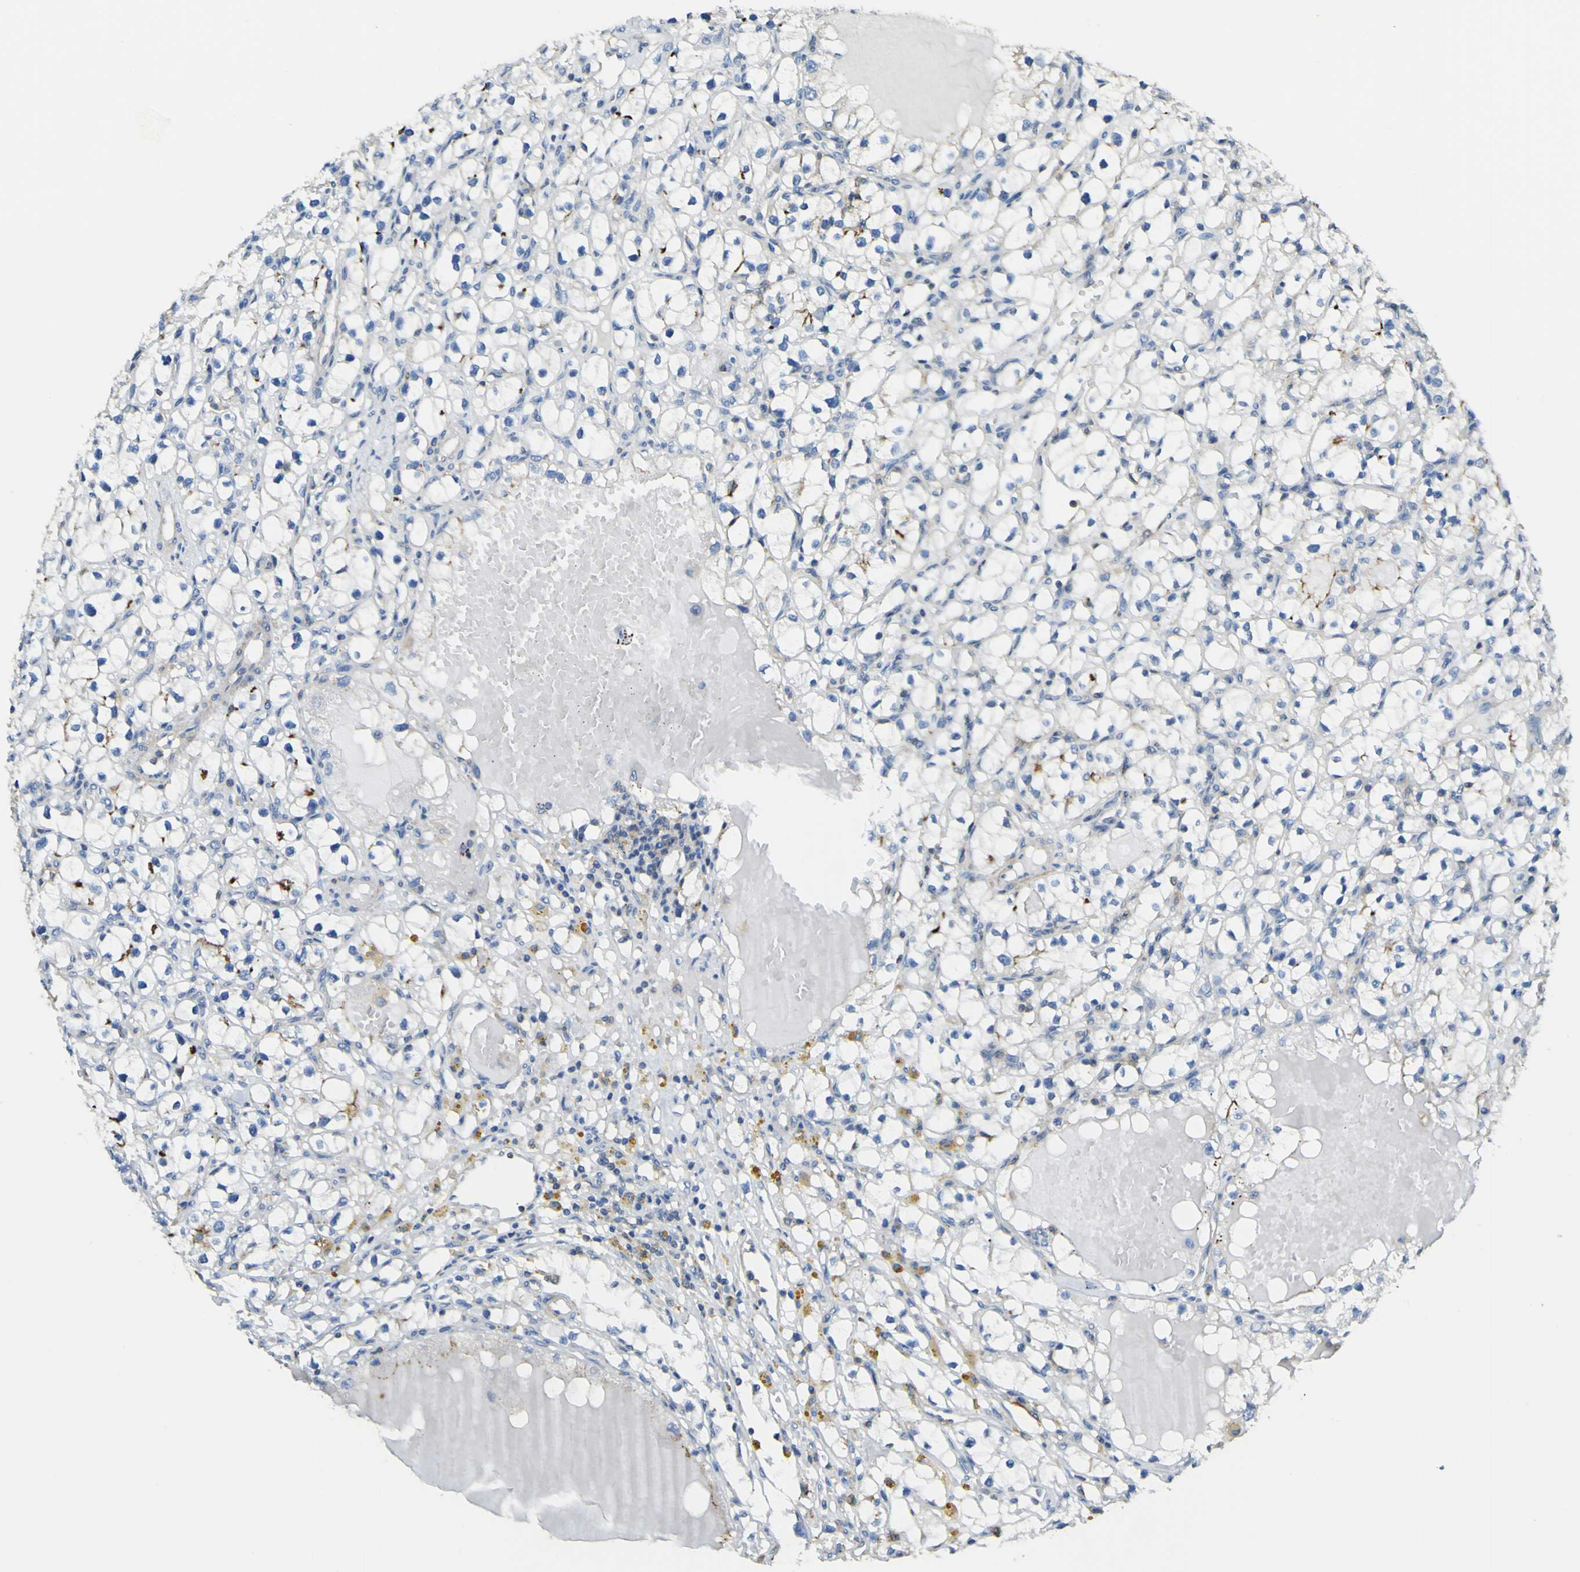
{"staining": {"intensity": "negative", "quantity": "none", "location": "none"}, "tissue": "renal cancer", "cell_type": "Tumor cells", "image_type": "cancer", "snomed": [{"axis": "morphology", "description": "Adenocarcinoma, NOS"}, {"axis": "topography", "description": "Kidney"}], "caption": "Immunohistochemistry micrograph of adenocarcinoma (renal) stained for a protein (brown), which displays no staining in tumor cells.", "gene": "OGN", "patient": {"sex": "male", "age": 56}}